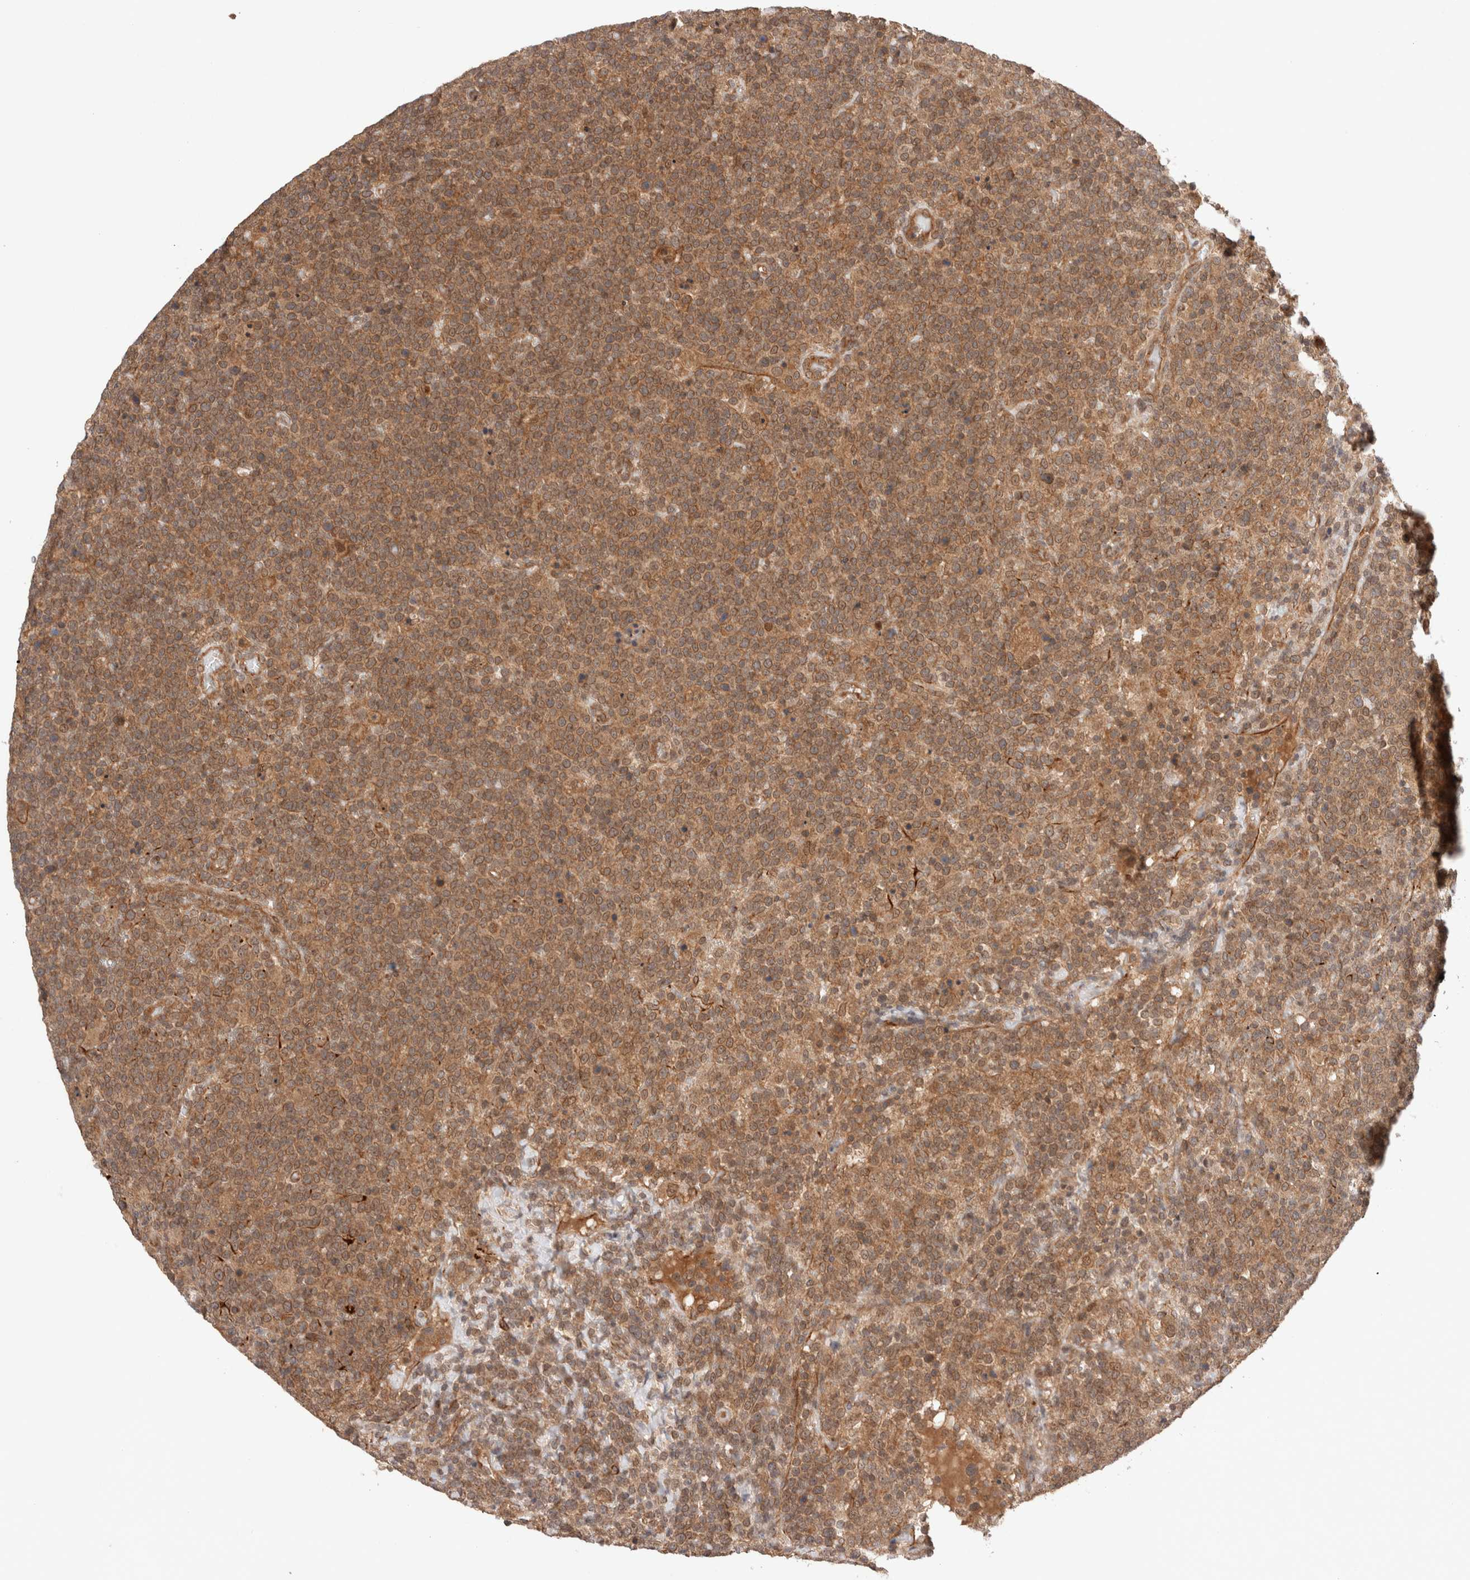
{"staining": {"intensity": "moderate", "quantity": ">75%", "location": "cytoplasmic/membranous"}, "tissue": "lymphoma", "cell_type": "Tumor cells", "image_type": "cancer", "snomed": [{"axis": "morphology", "description": "Malignant lymphoma, non-Hodgkin's type, High grade"}, {"axis": "topography", "description": "Lymph node"}], "caption": "A histopathology image showing moderate cytoplasmic/membranous positivity in approximately >75% of tumor cells in malignant lymphoma, non-Hodgkin's type (high-grade), as visualized by brown immunohistochemical staining.", "gene": "SIKE1", "patient": {"sex": "male", "age": 61}}